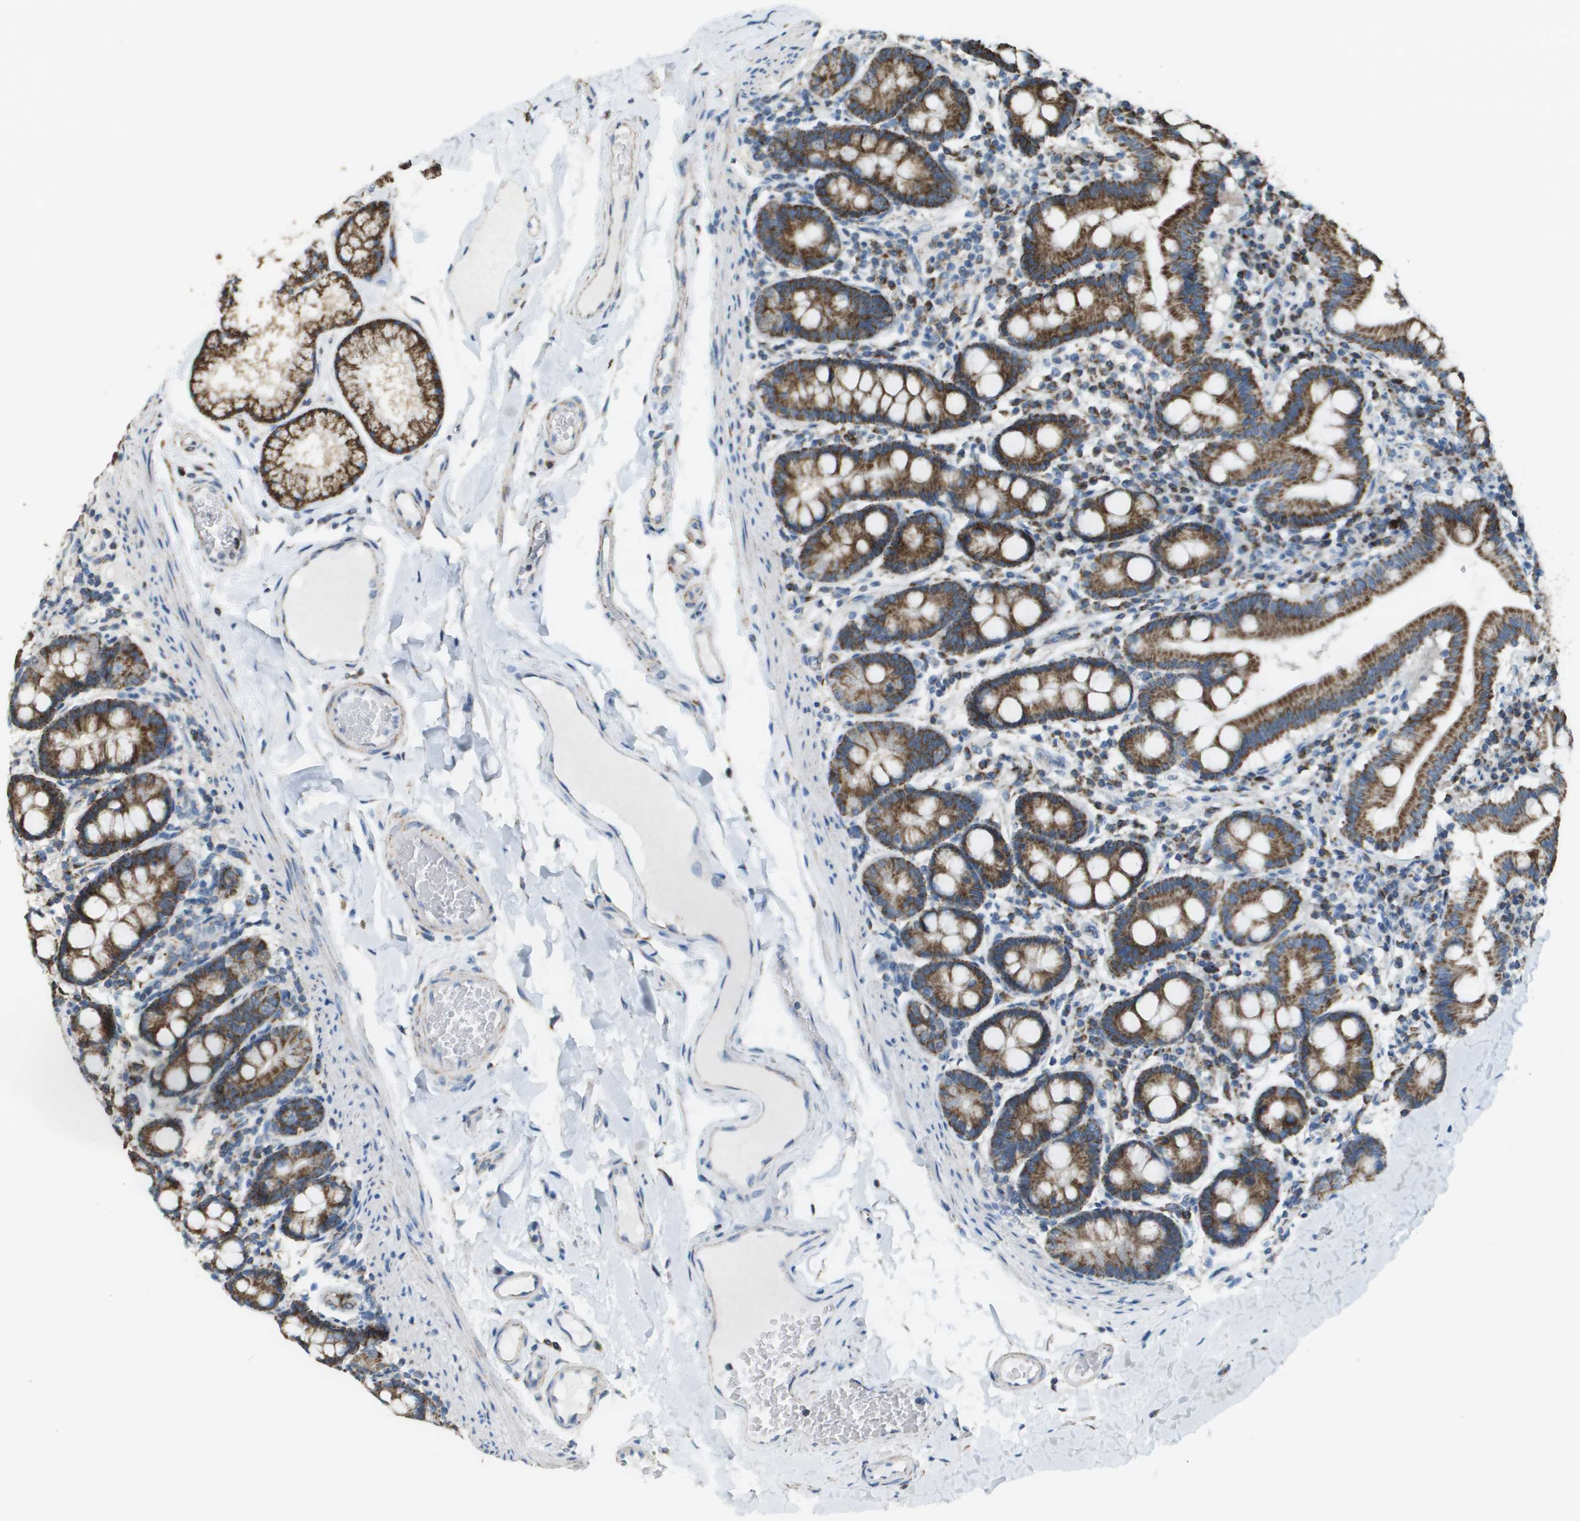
{"staining": {"intensity": "strong", "quantity": ">75%", "location": "cytoplasmic/membranous"}, "tissue": "duodenum", "cell_type": "Glandular cells", "image_type": "normal", "snomed": [{"axis": "morphology", "description": "Normal tissue, NOS"}, {"axis": "topography", "description": "Duodenum"}], "caption": "This micrograph demonstrates IHC staining of unremarkable human duodenum, with high strong cytoplasmic/membranous expression in about >75% of glandular cells.", "gene": "FH", "patient": {"sex": "male", "age": 50}}